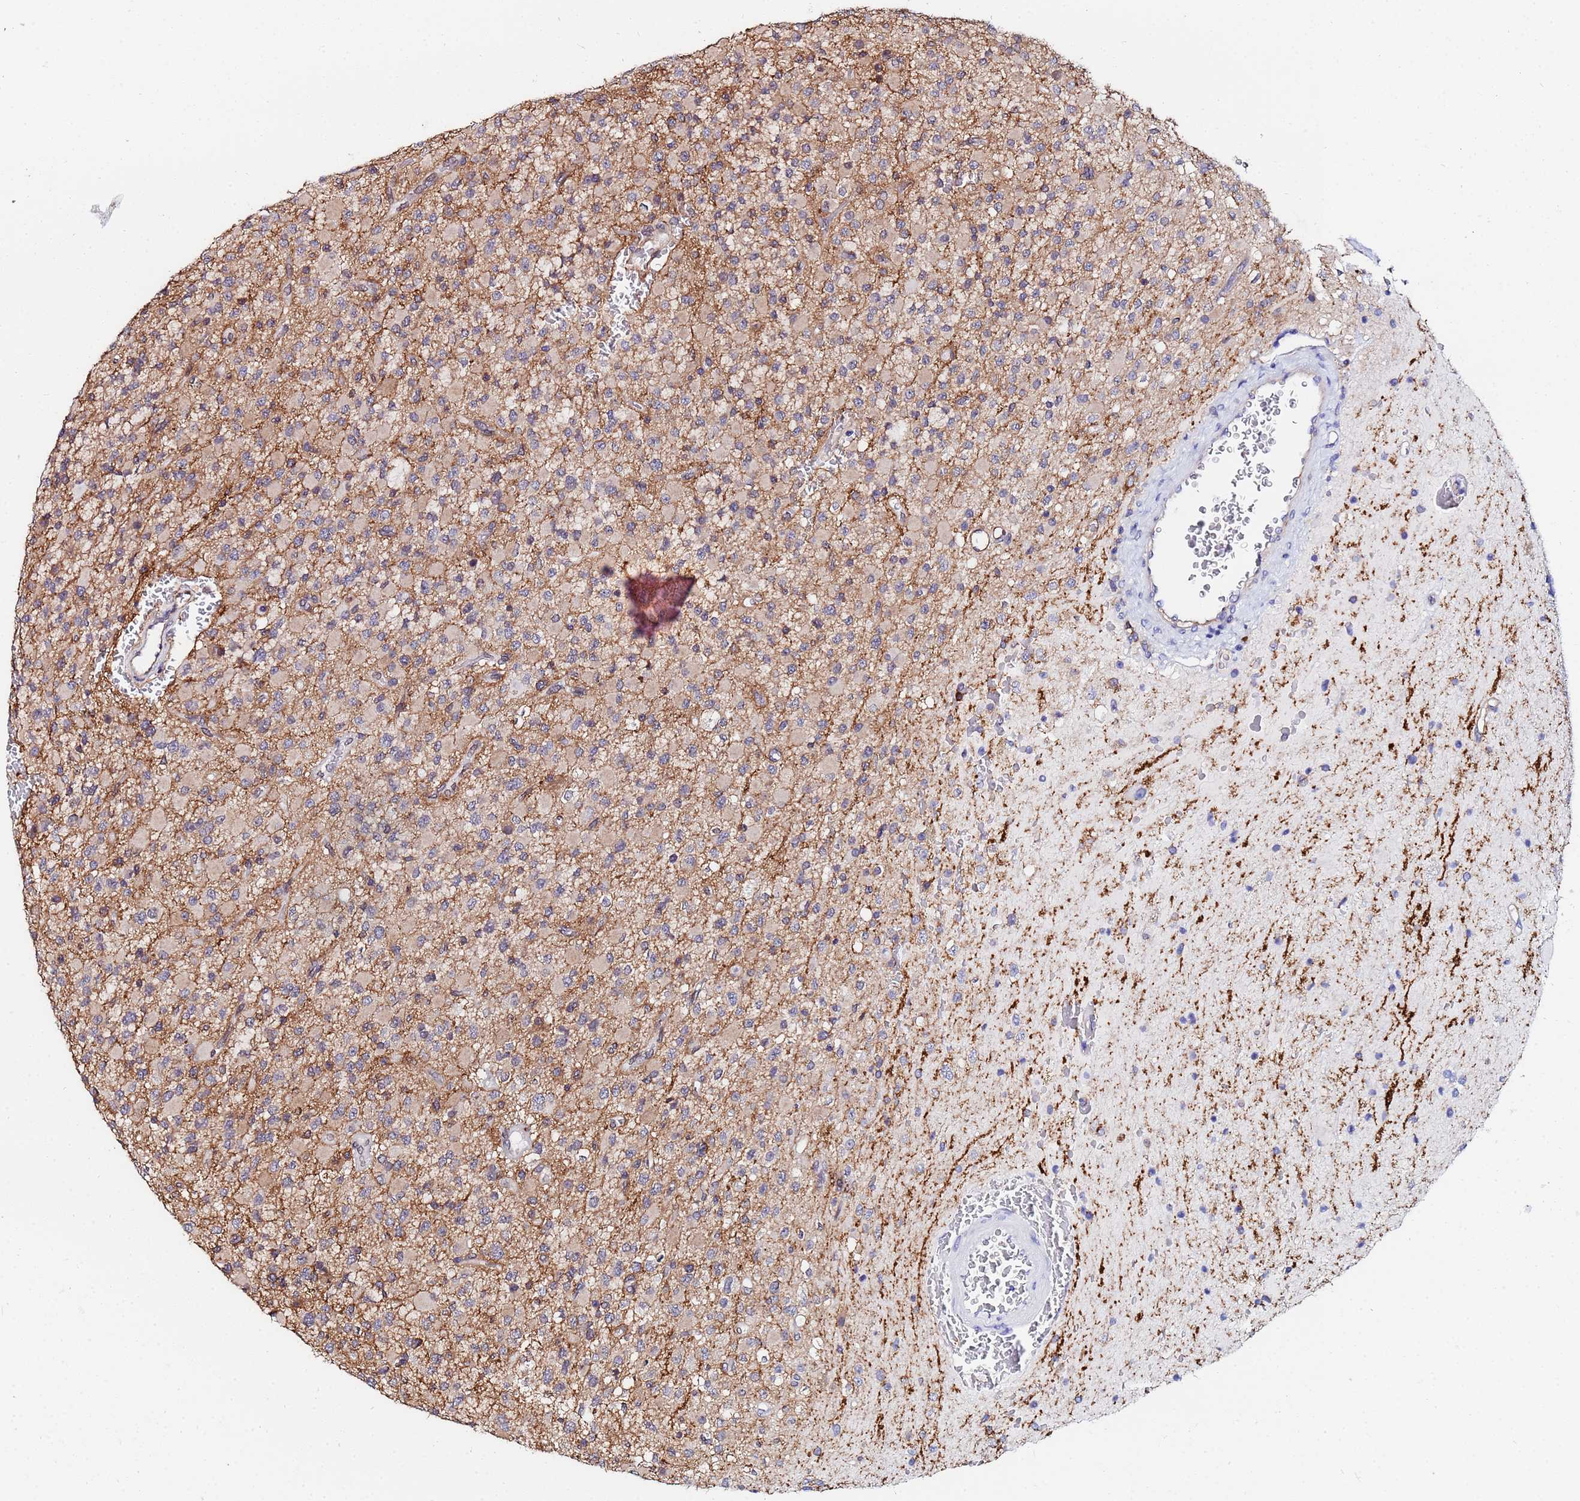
{"staining": {"intensity": "weak", "quantity": "<25%", "location": "cytoplasmic/membranous"}, "tissue": "glioma", "cell_type": "Tumor cells", "image_type": "cancer", "snomed": [{"axis": "morphology", "description": "Glioma, malignant, High grade"}, {"axis": "topography", "description": "Brain"}], "caption": "DAB (3,3'-diaminobenzidine) immunohistochemical staining of human glioma displays no significant staining in tumor cells. Brightfield microscopy of immunohistochemistry stained with DAB (3,3'-diaminobenzidine) (brown) and hematoxylin (blue), captured at high magnification.", "gene": "BASP1", "patient": {"sex": "male", "age": 34}}